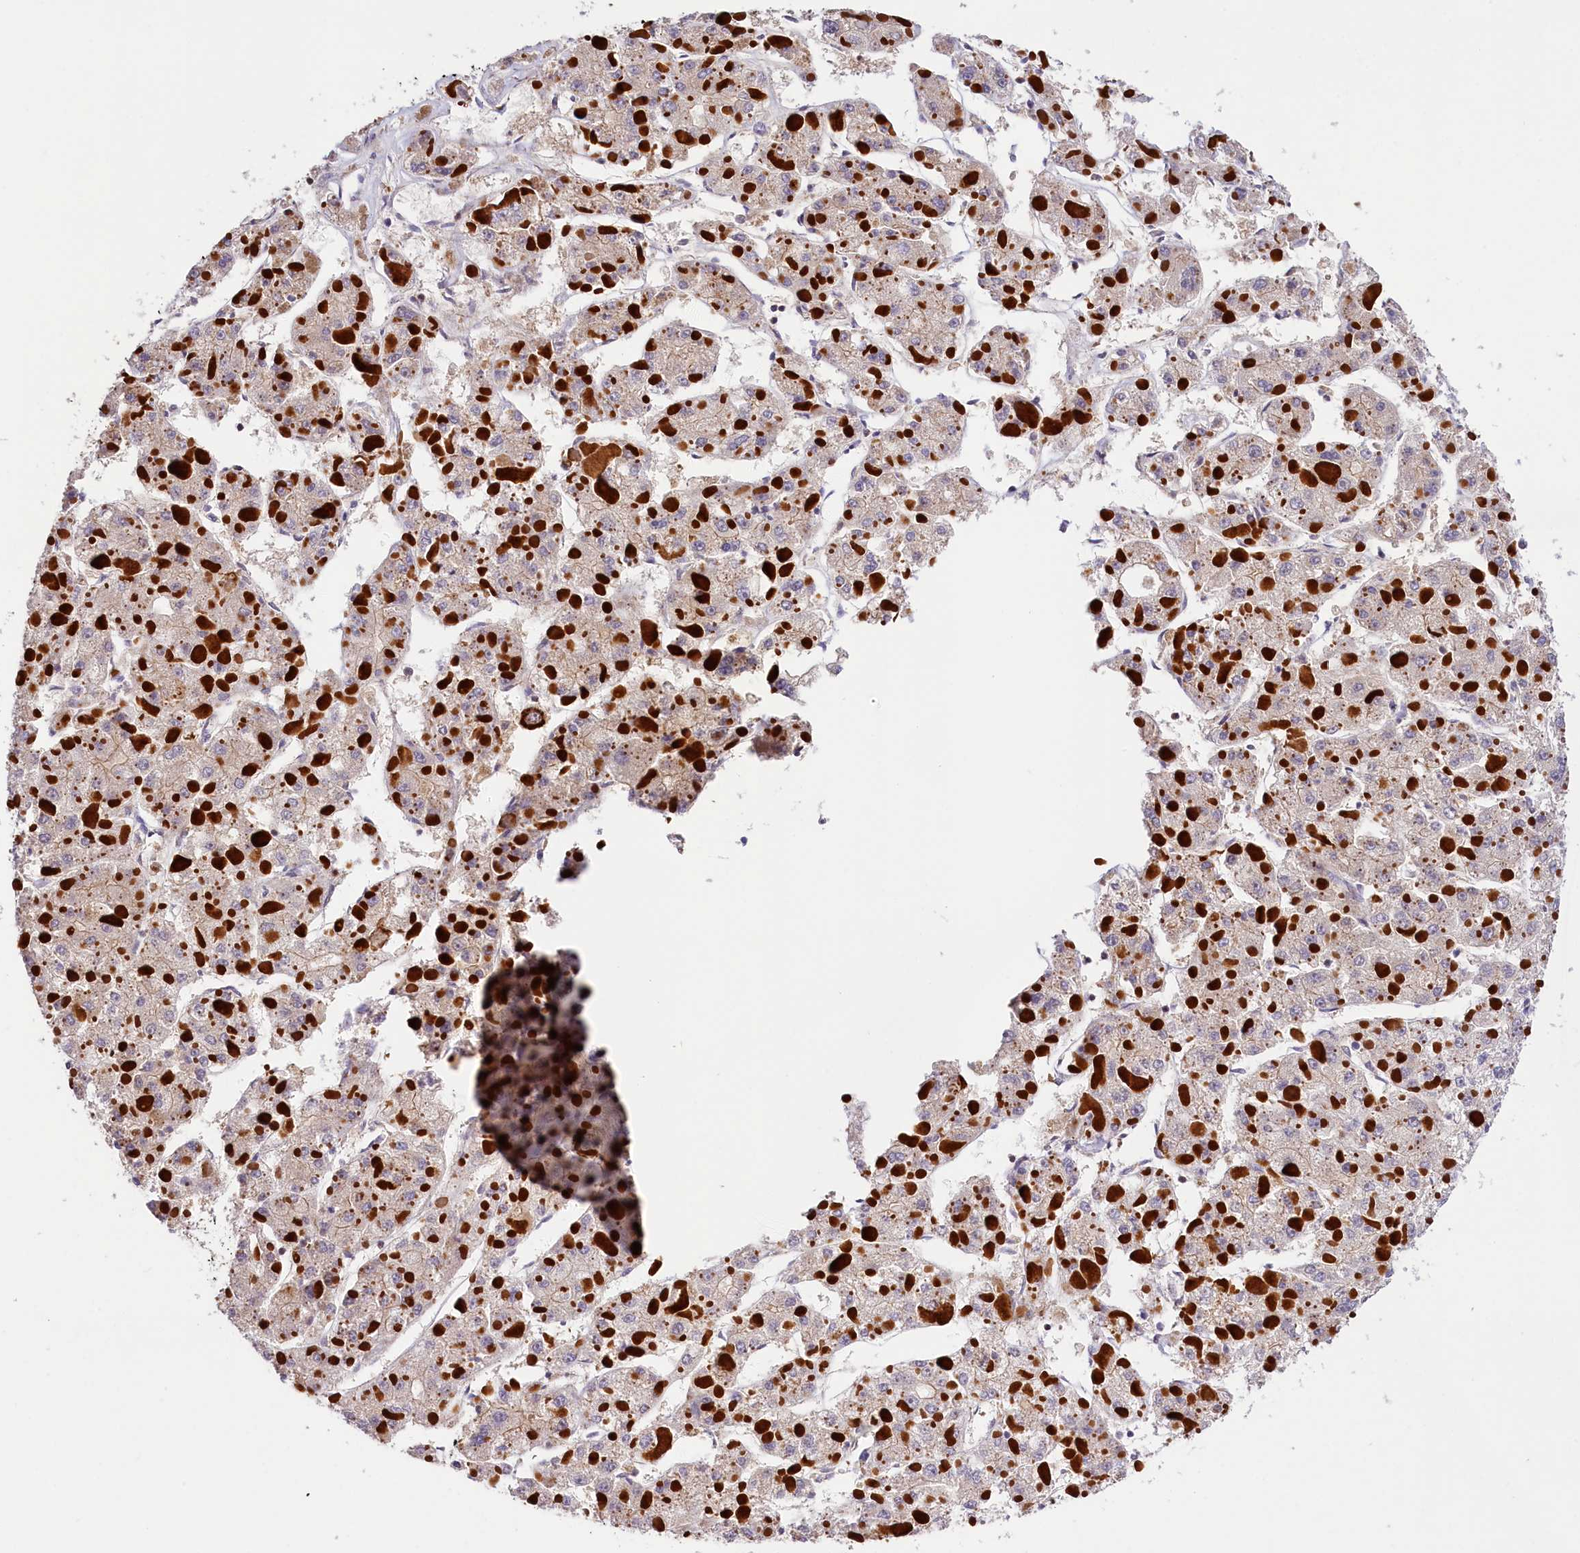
{"staining": {"intensity": "weak", "quantity": "<25%", "location": "cytoplasmic/membranous"}, "tissue": "liver cancer", "cell_type": "Tumor cells", "image_type": "cancer", "snomed": [{"axis": "morphology", "description": "Carcinoma, Hepatocellular, NOS"}, {"axis": "topography", "description": "Liver"}], "caption": "This is an immunohistochemistry histopathology image of human liver hepatocellular carcinoma. There is no staining in tumor cells.", "gene": "CHORDC1", "patient": {"sex": "female", "age": 73}}